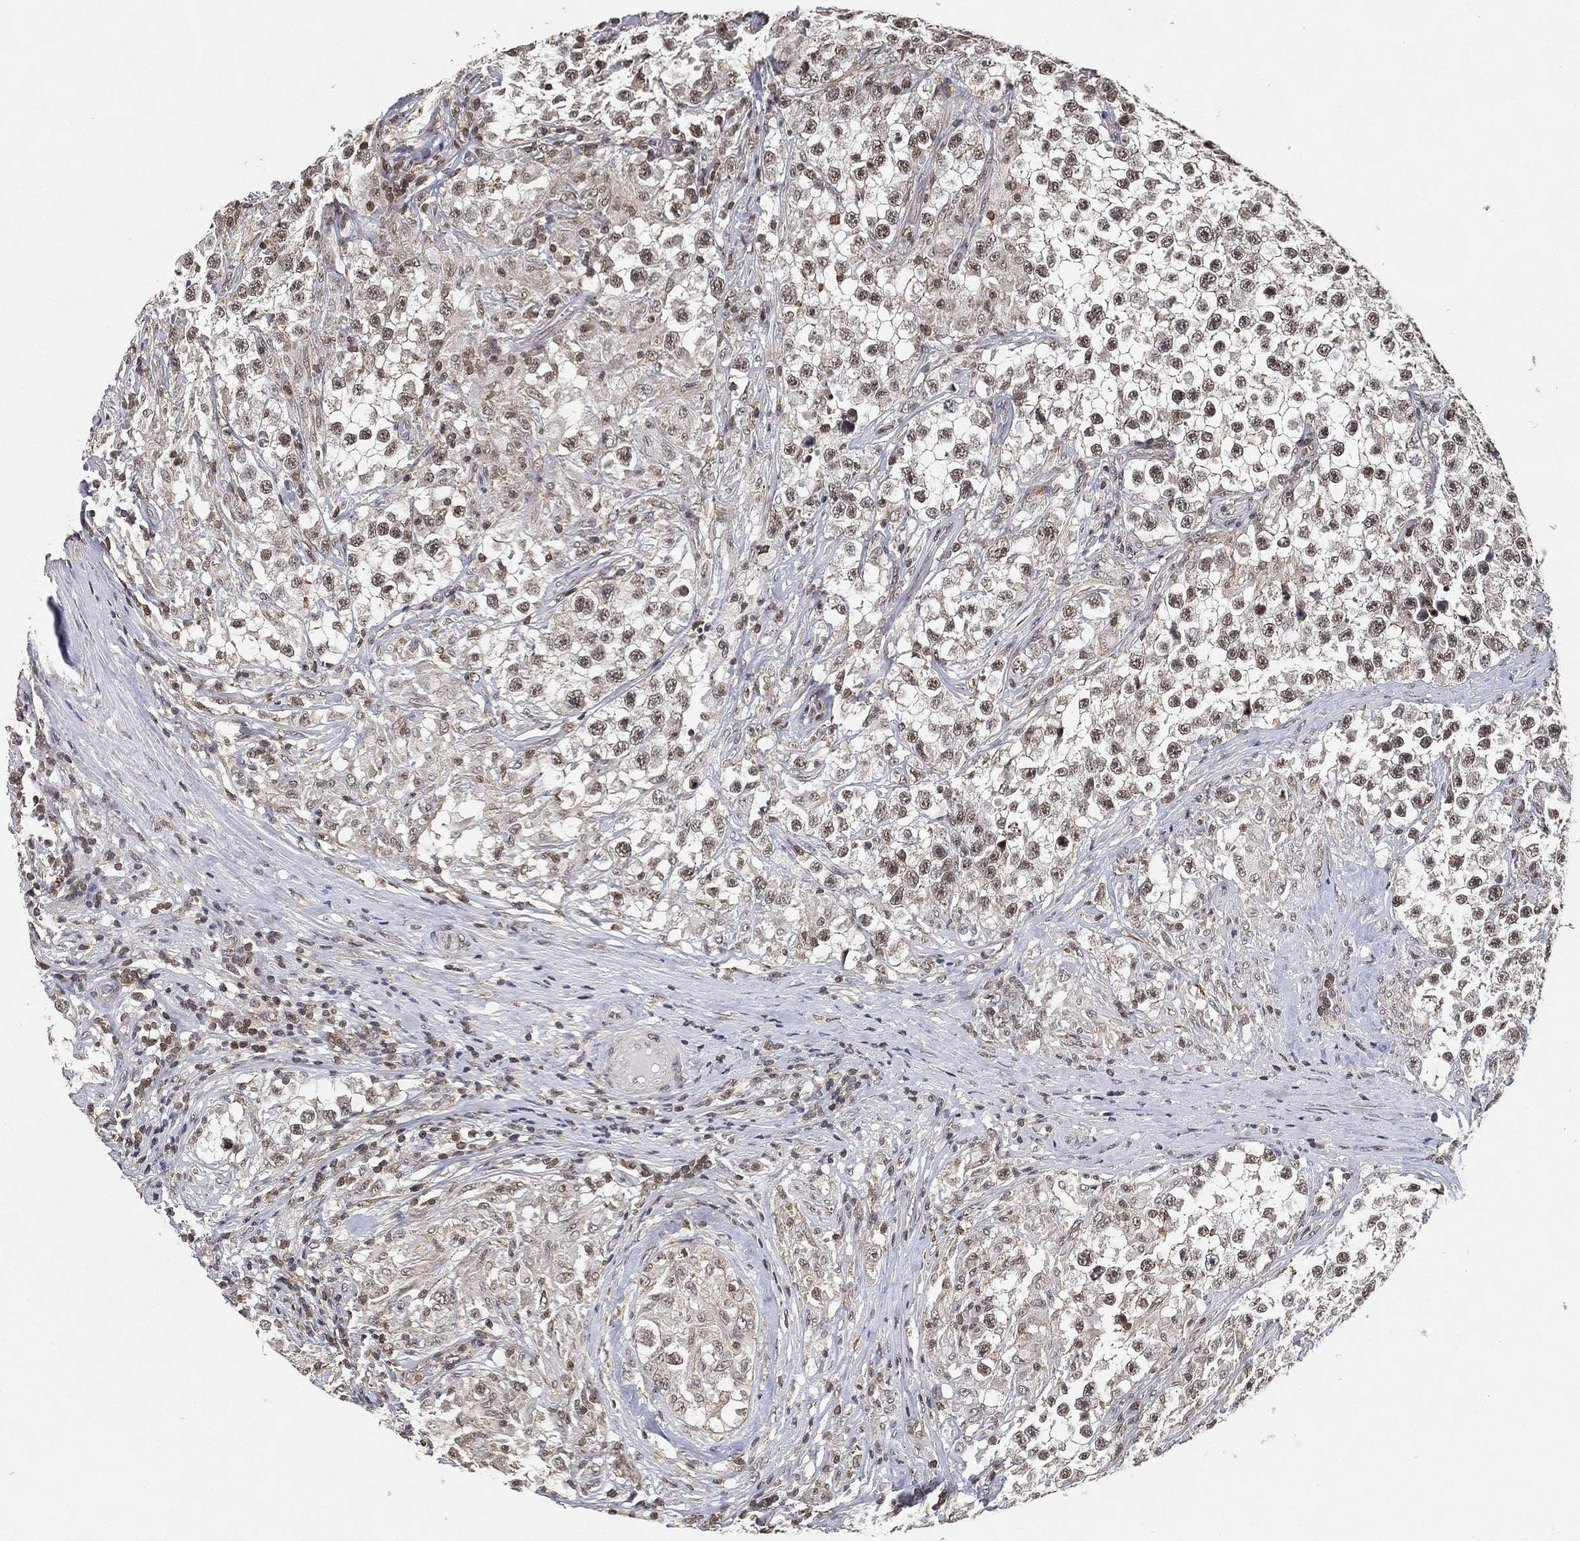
{"staining": {"intensity": "moderate", "quantity": "25%-75%", "location": "nuclear"}, "tissue": "testis cancer", "cell_type": "Tumor cells", "image_type": "cancer", "snomed": [{"axis": "morphology", "description": "Seminoma, NOS"}, {"axis": "topography", "description": "Testis"}], "caption": "About 25%-75% of tumor cells in testis cancer (seminoma) demonstrate moderate nuclear protein positivity as visualized by brown immunohistochemical staining.", "gene": "RSRC2", "patient": {"sex": "male", "age": 46}}